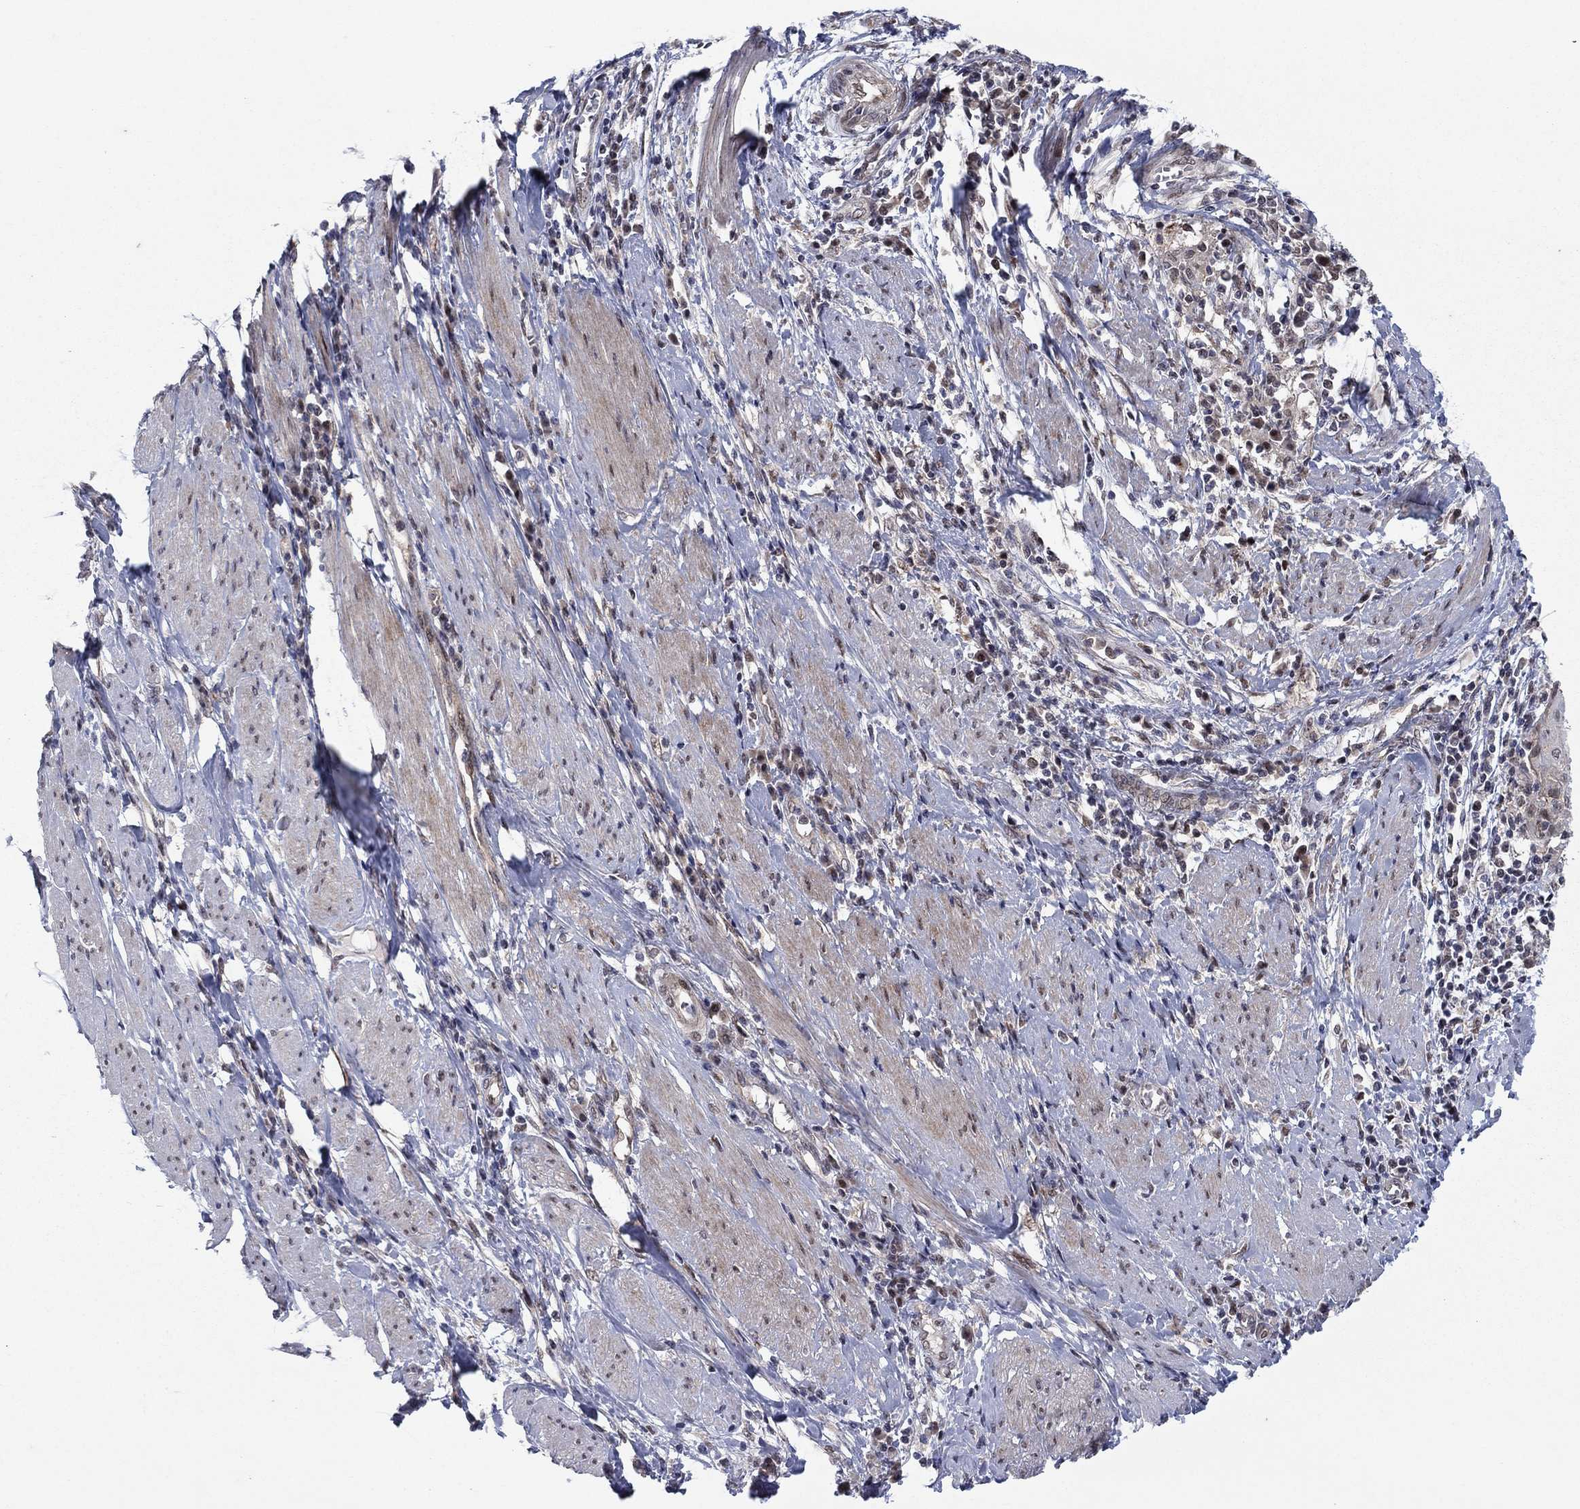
{"staining": {"intensity": "weak", "quantity": "<25%", "location": "cytoplasmic/membranous"}, "tissue": "cervical cancer", "cell_type": "Tumor cells", "image_type": "cancer", "snomed": [{"axis": "morphology", "description": "Squamous cell carcinoma, NOS"}, {"axis": "topography", "description": "Cervix"}], "caption": "Human cervical cancer stained for a protein using immunohistochemistry displays no staining in tumor cells.", "gene": "PSMC1", "patient": {"sex": "female", "age": 39}}